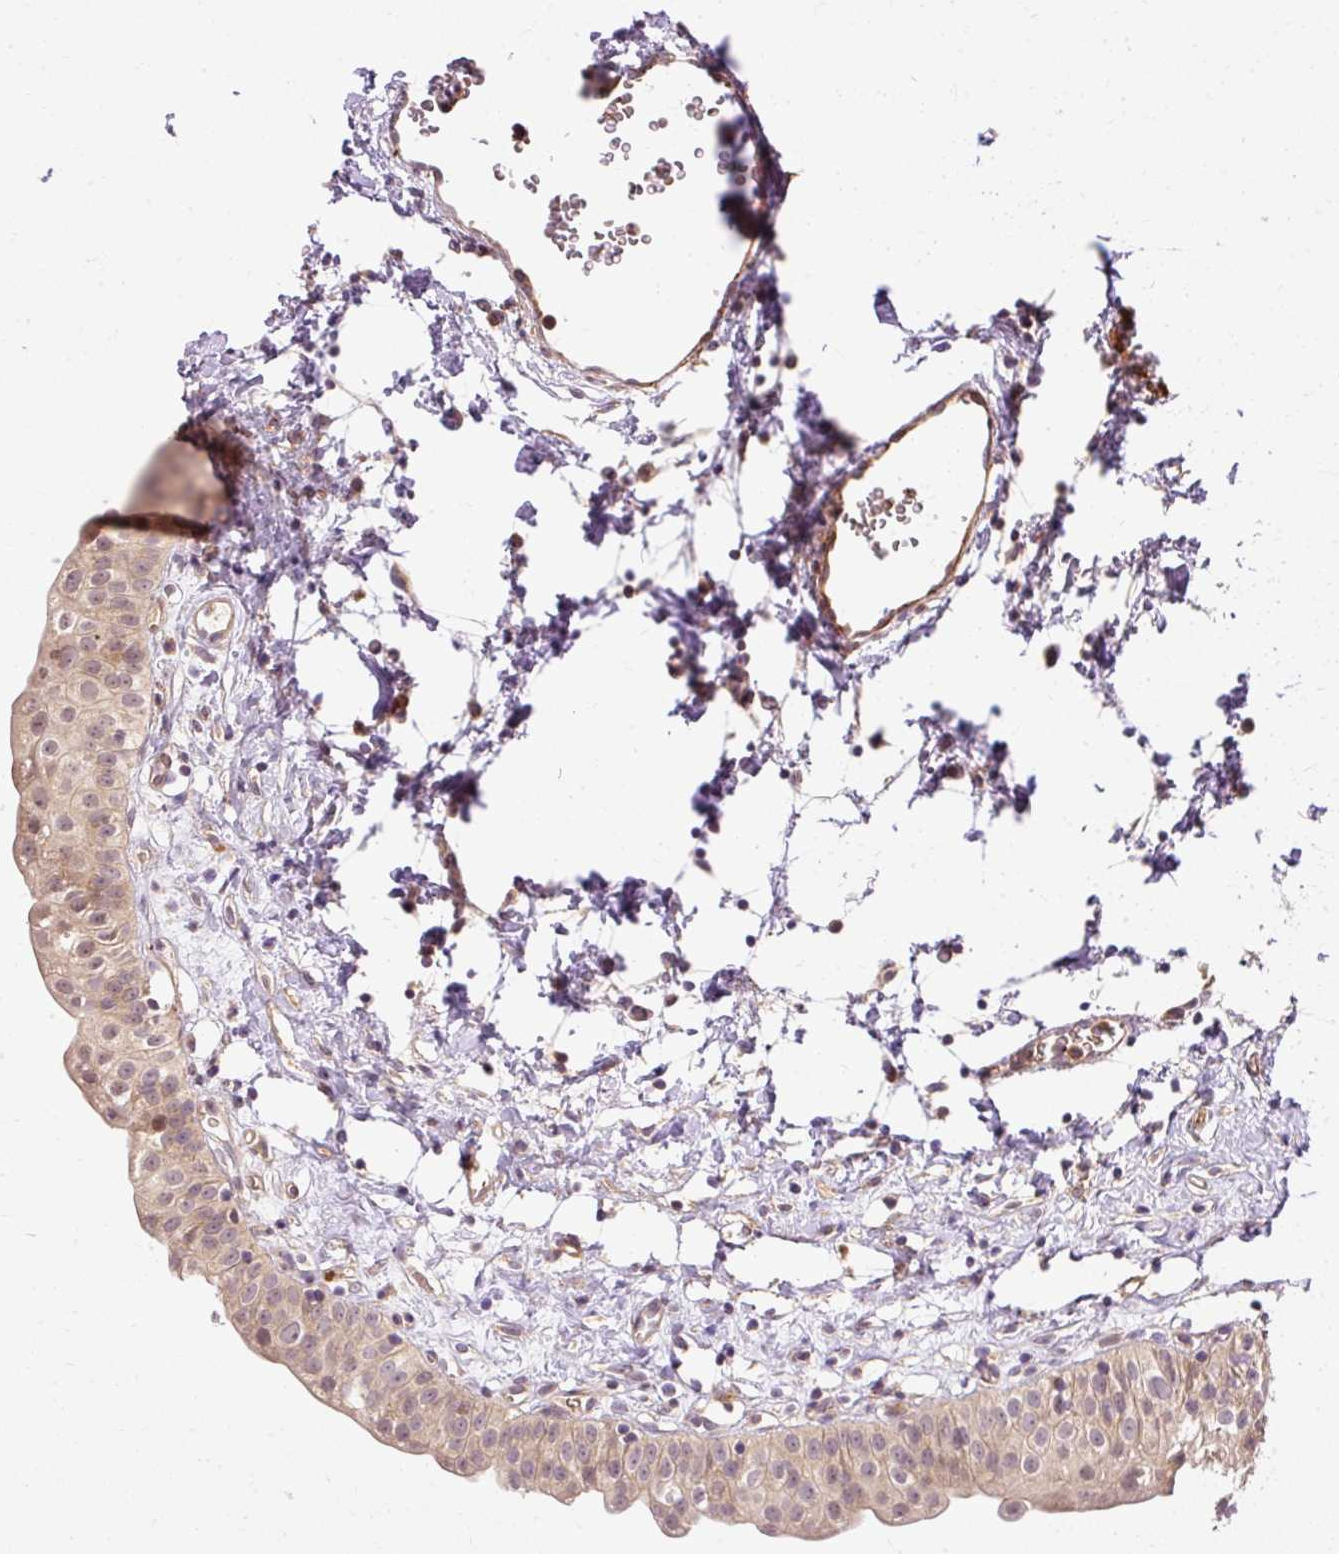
{"staining": {"intensity": "moderate", "quantity": "25%-75%", "location": "cytoplasmic/membranous"}, "tissue": "urinary bladder", "cell_type": "Urothelial cells", "image_type": "normal", "snomed": [{"axis": "morphology", "description": "Normal tissue, NOS"}, {"axis": "topography", "description": "Urinary bladder"}], "caption": "IHC (DAB) staining of unremarkable urinary bladder reveals moderate cytoplasmic/membranous protein positivity in about 25%-75% of urothelial cells.", "gene": "RIPOR3", "patient": {"sex": "male", "age": 51}}